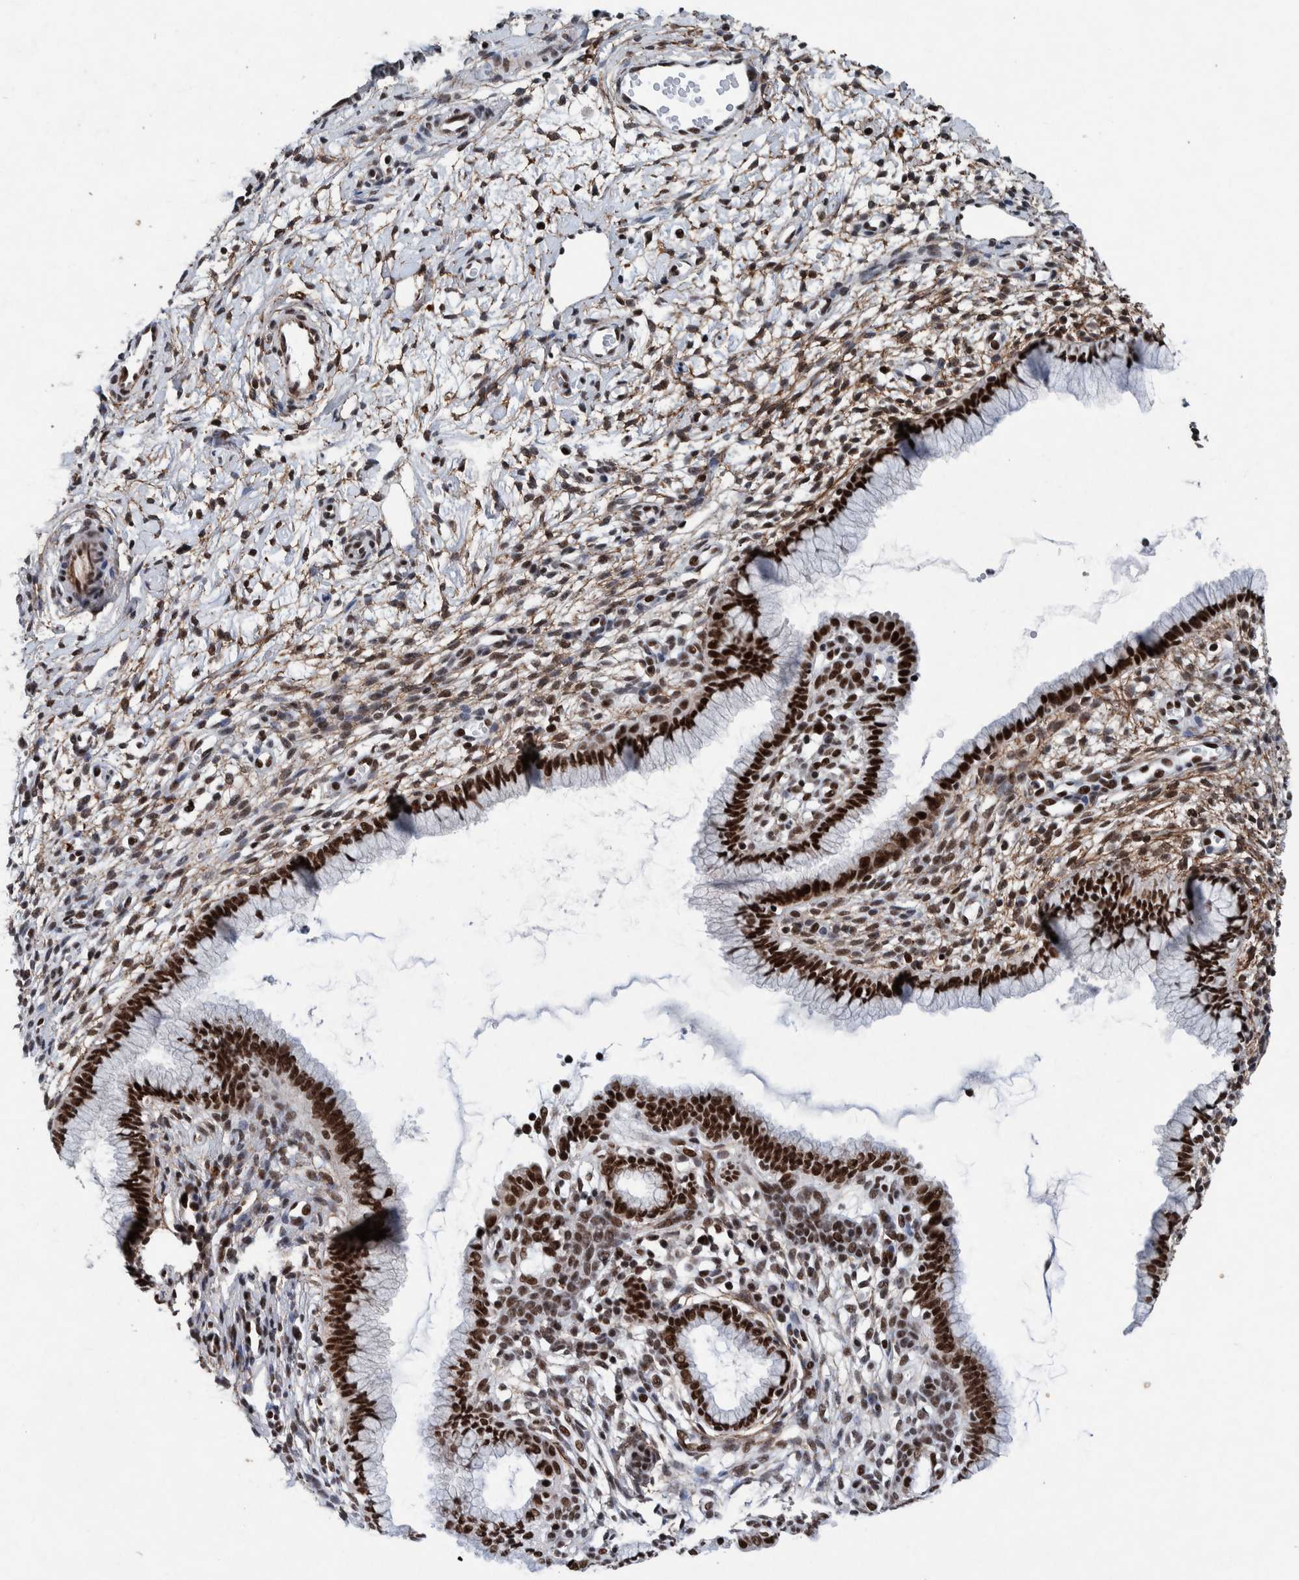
{"staining": {"intensity": "strong", "quantity": ">75%", "location": "nuclear"}, "tissue": "cervix", "cell_type": "Glandular cells", "image_type": "normal", "snomed": [{"axis": "morphology", "description": "Normal tissue, NOS"}, {"axis": "topography", "description": "Cervix"}], "caption": "Glandular cells display high levels of strong nuclear positivity in approximately >75% of cells in benign cervix.", "gene": "TAF10", "patient": {"sex": "female", "age": 65}}